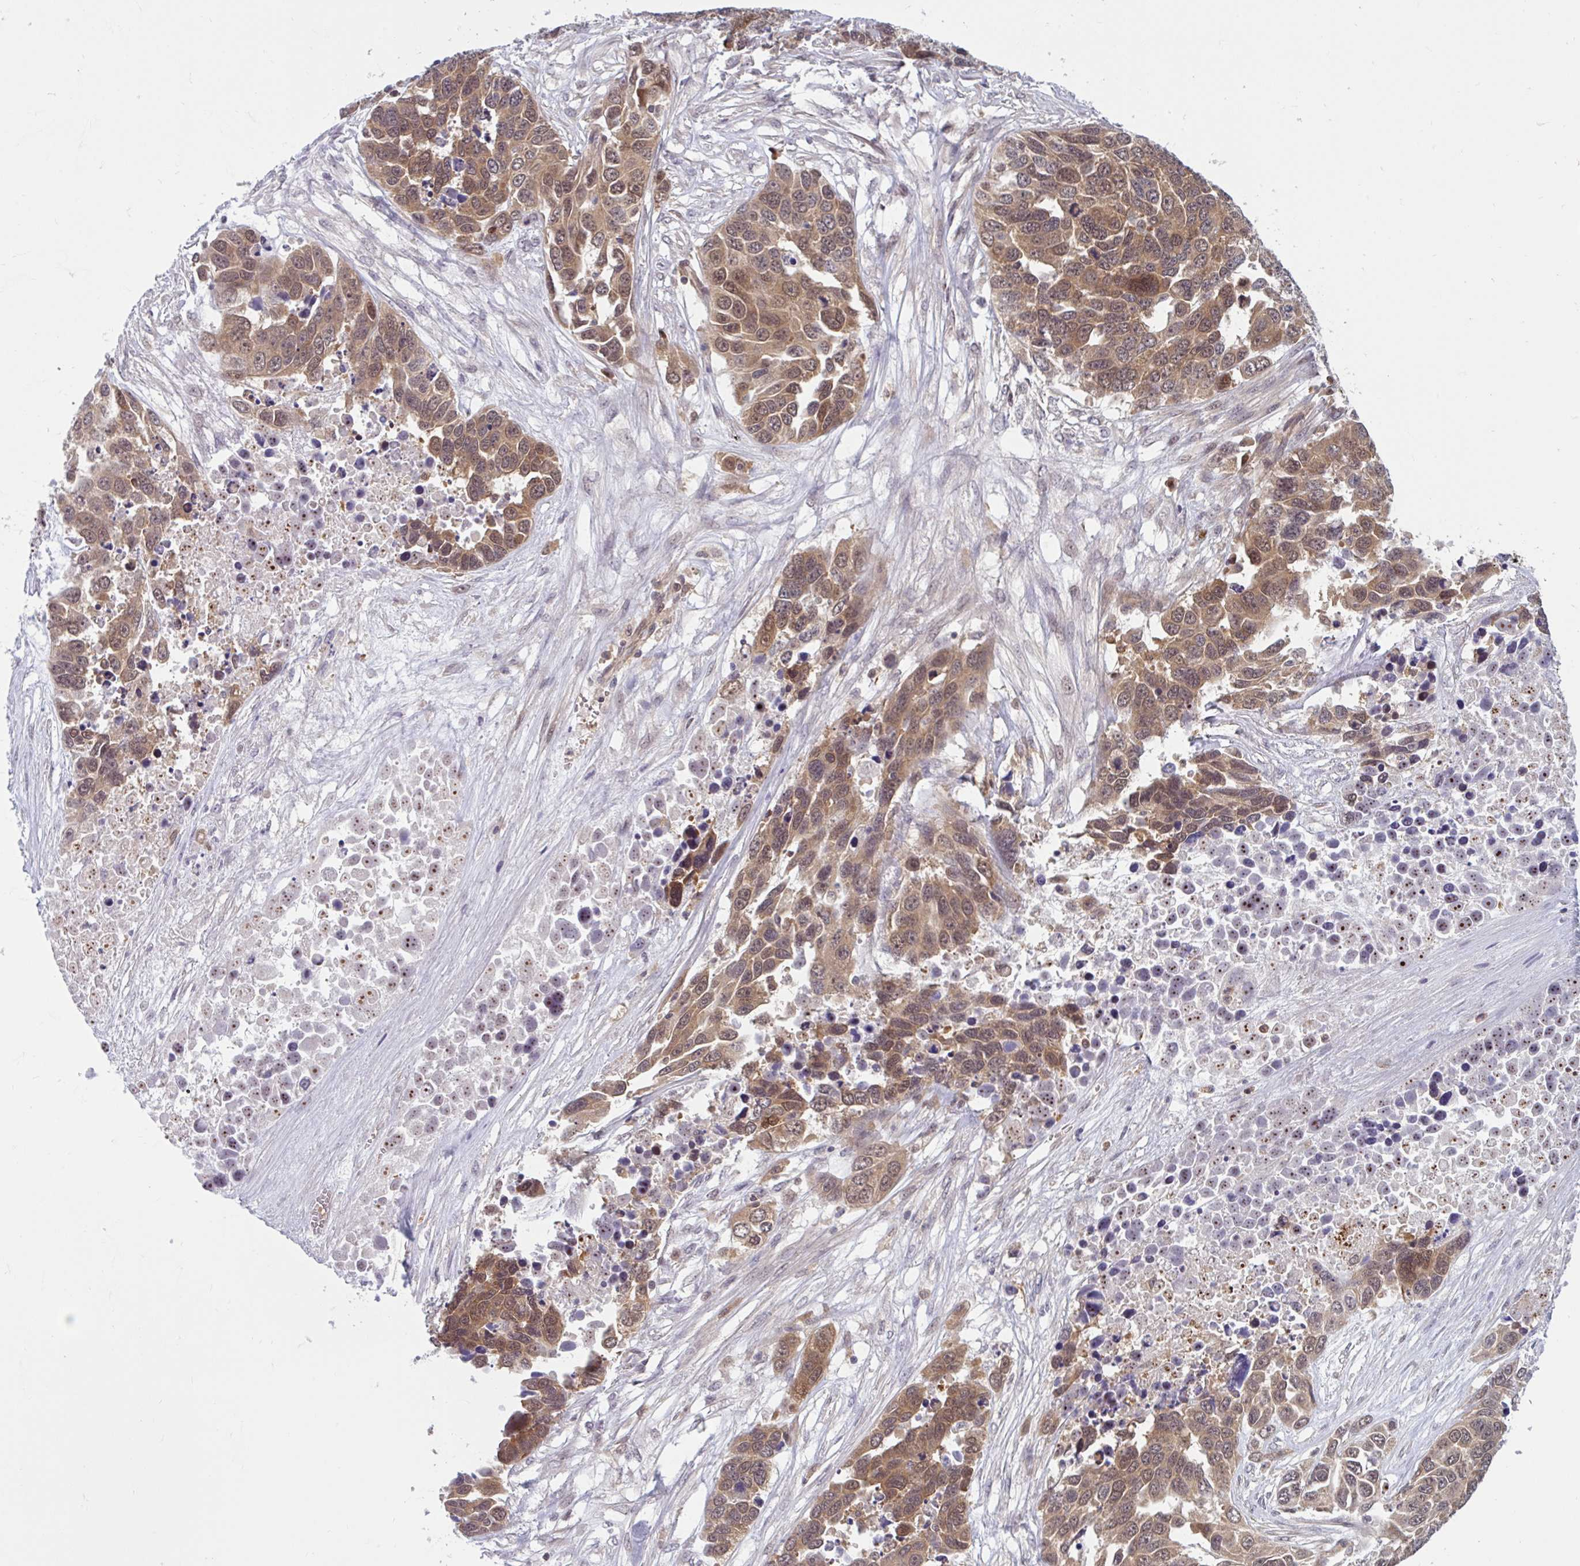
{"staining": {"intensity": "moderate", "quantity": ">75%", "location": "cytoplasmic/membranous,nuclear"}, "tissue": "ovarian cancer", "cell_type": "Tumor cells", "image_type": "cancer", "snomed": [{"axis": "morphology", "description": "Cystadenocarcinoma, serous, NOS"}, {"axis": "topography", "description": "Ovary"}], "caption": "High-magnification brightfield microscopy of serous cystadenocarcinoma (ovarian) stained with DAB (brown) and counterstained with hematoxylin (blue). tumor cells exhibit moderate cytoplasmic/membranous and nuclear staining is identified in about>75% of cells.", "gene": "HMBS", "patient": {"sex": "female", "age": 76}}